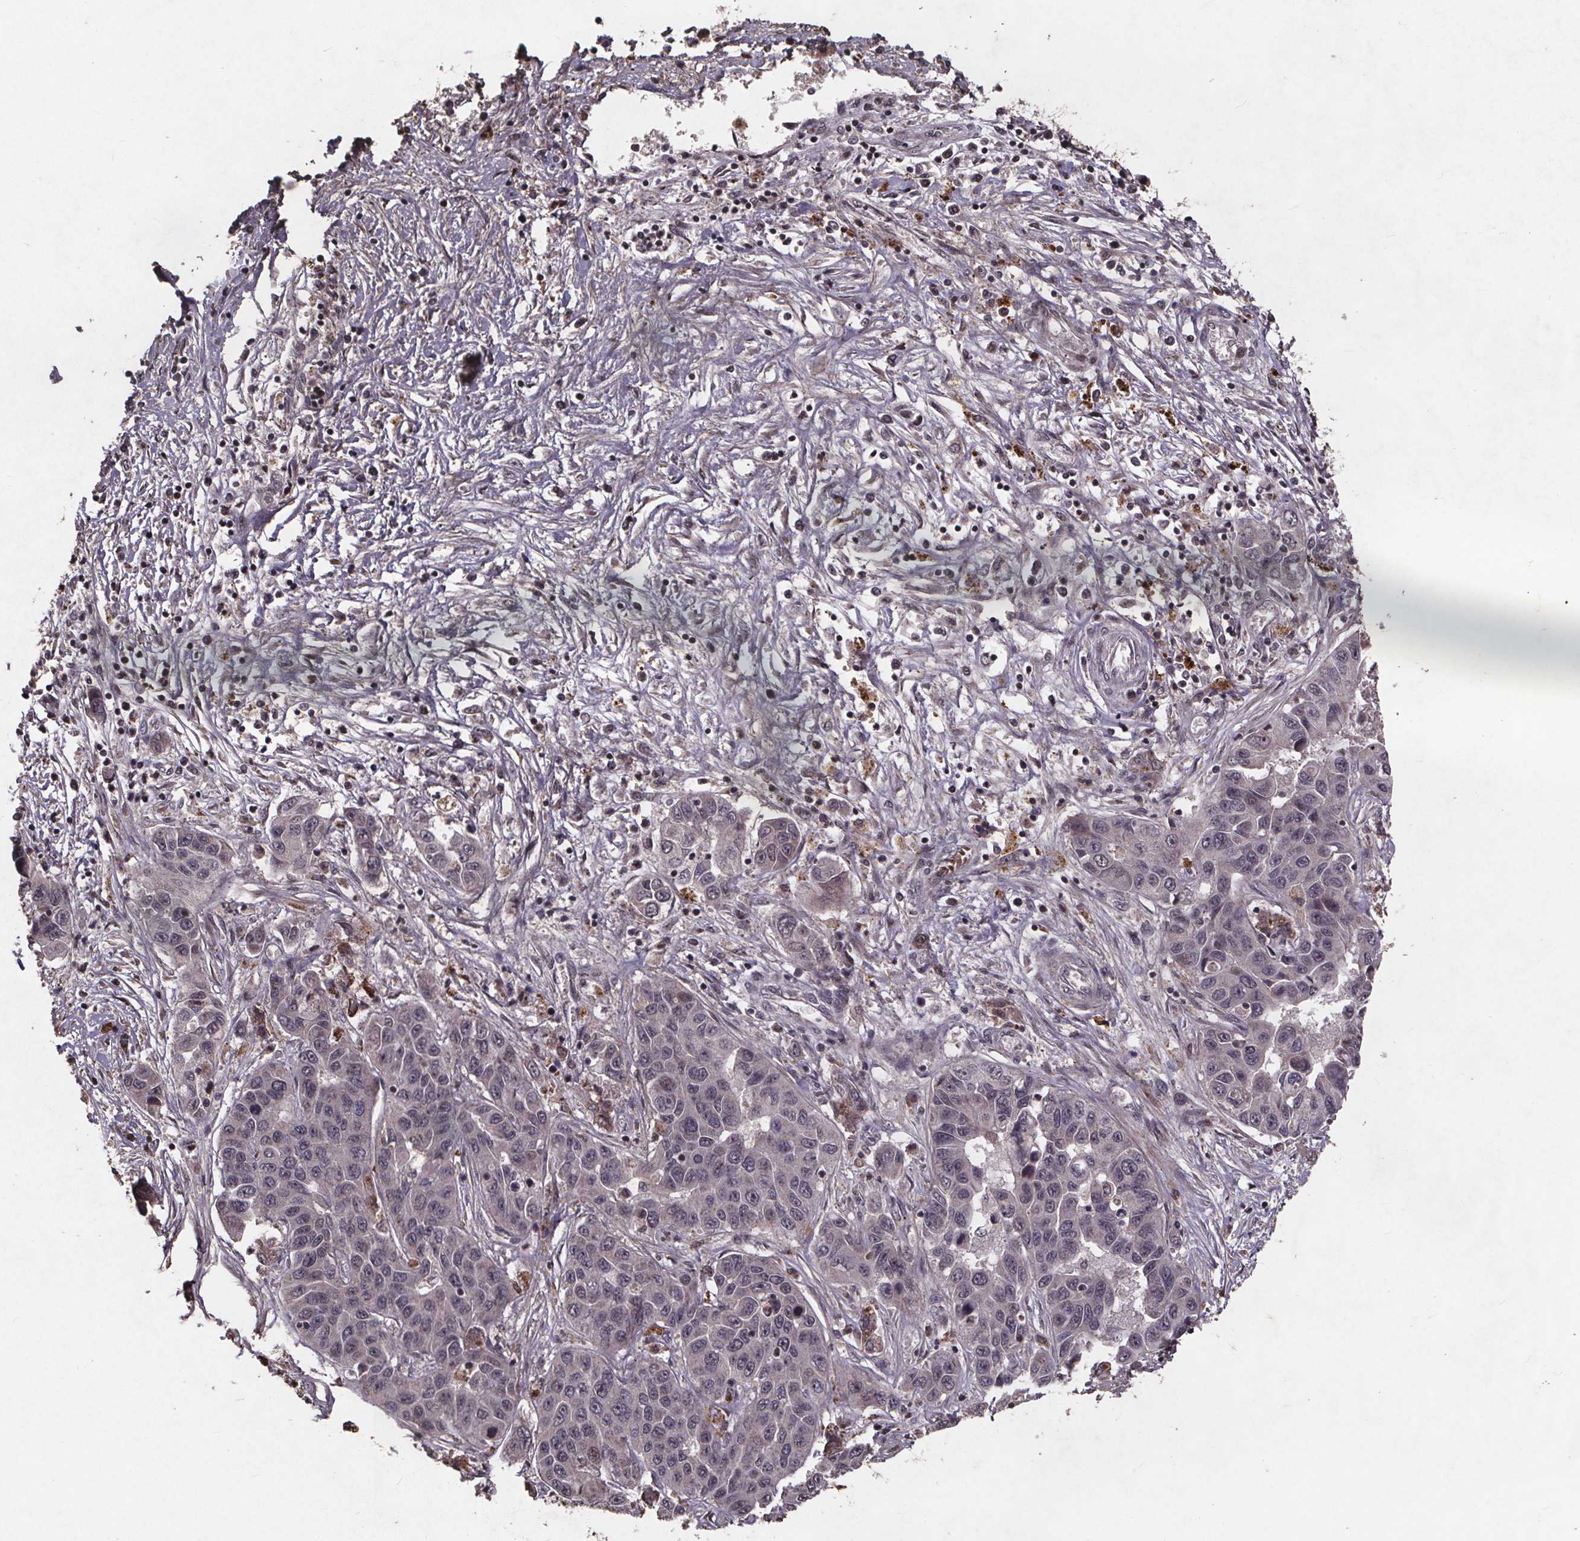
{"staining": {"intensity": "negative", "quantity": "none", "location": "none"}, "tissue": "liver cancer", "cell_type": "Tumor cells", "image_type": "cancer", "snomed": [{"axis": "morphology", "description": "Cholangiocarcinoma"}, {"axis": "topography", "description": "Liver"}], "caption": "This is an immunohistochemistry micrograph of human liver cancer. There is no staining in tumor cells.", "gene": "GPX3", "patient": {"sex": "female", "age": 52}}